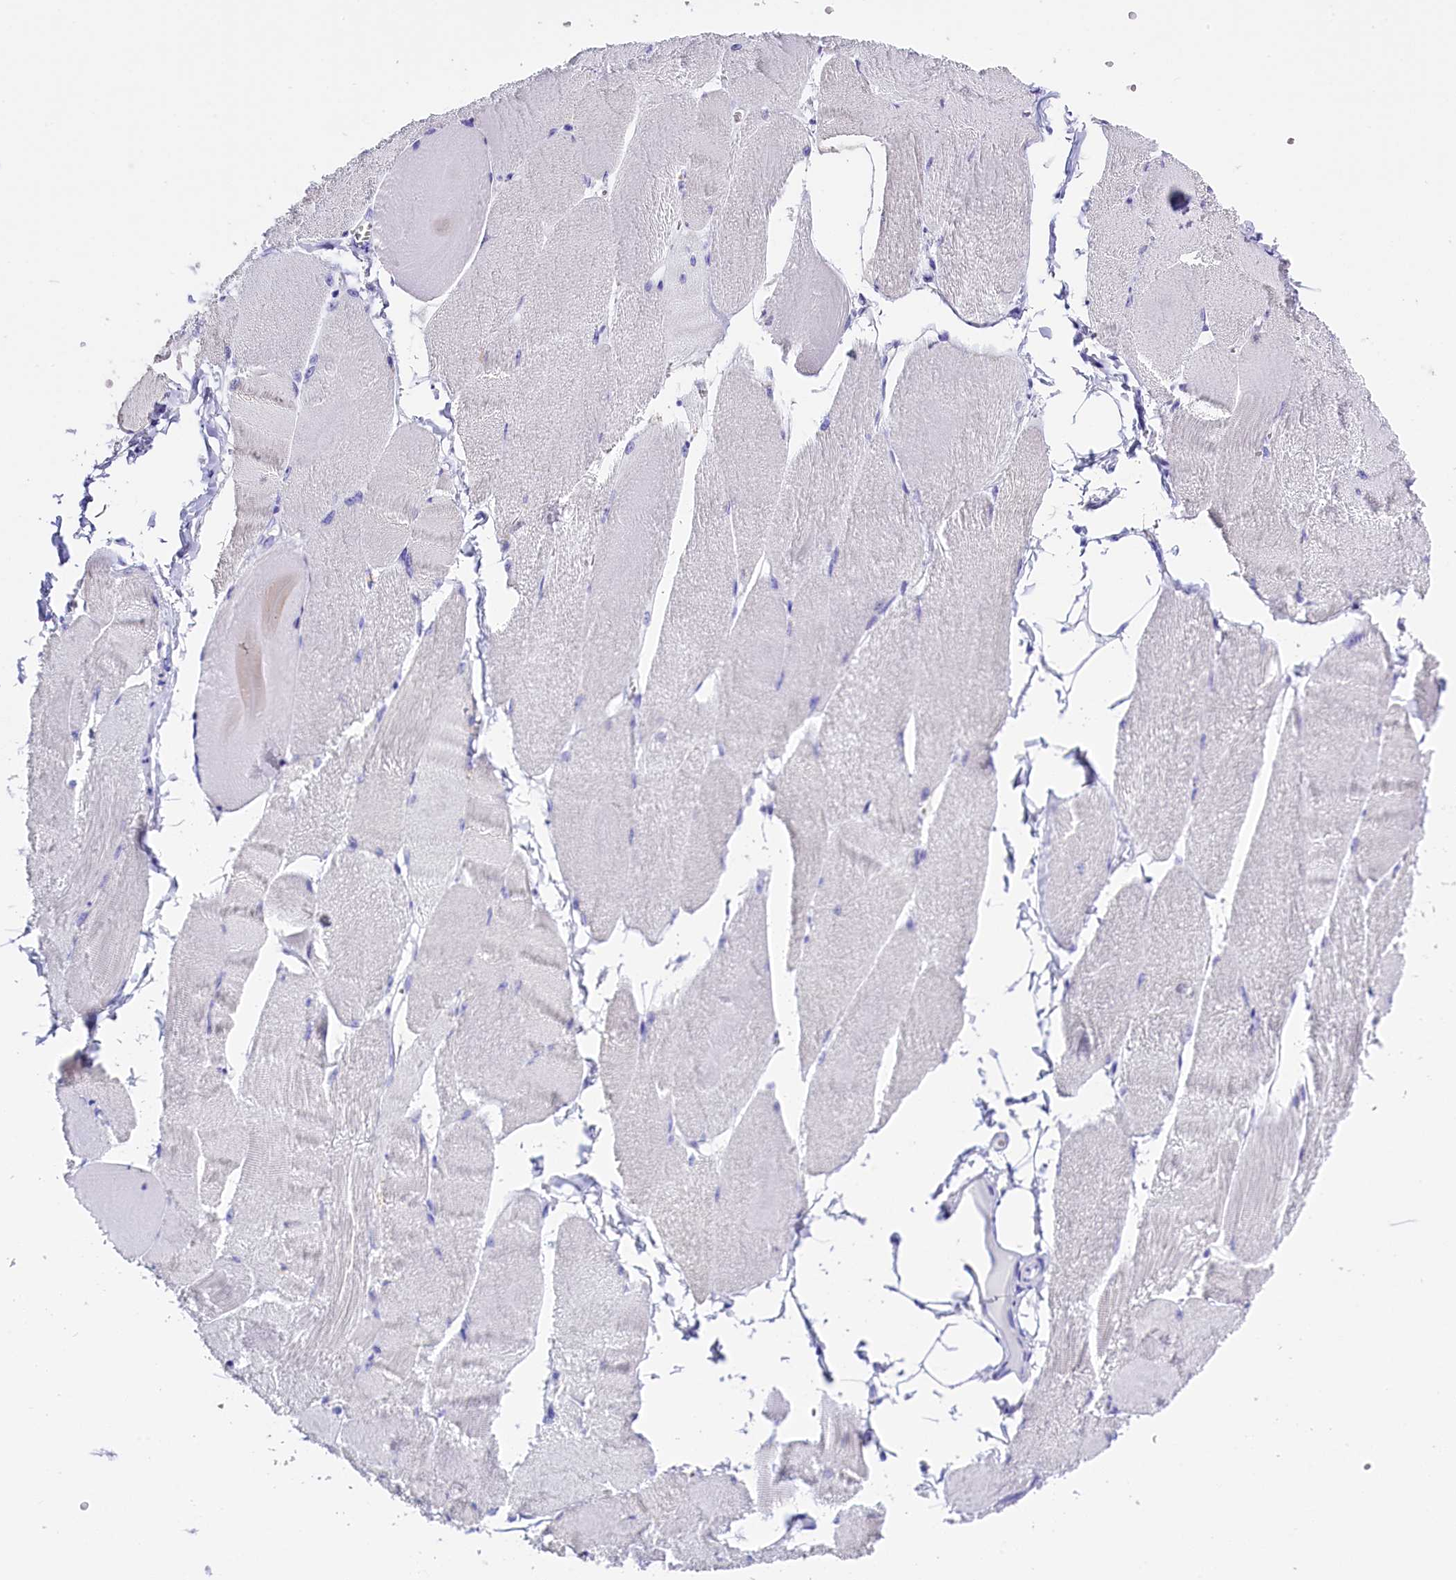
{"staining": {"intensity": "negative", "quantity": "none", "location": "none"}, "tissue": "skeletal muscle", "cell_type": "Myocytes", "image_type": "normal", "snomed": [{"axis": "morphology", "description": "Normal tissue, NOS"}, {"axis": "morphology", "description": "Basal cell carcinoma"}, {"axis": "topography", "description": "Skeletal muscle"}], "caption": "This is an IHC image of normal skeletal muscle. There is no expression in myocytes.", "gene": "CLC", "patient": {"sex": "female", "age": 64}}